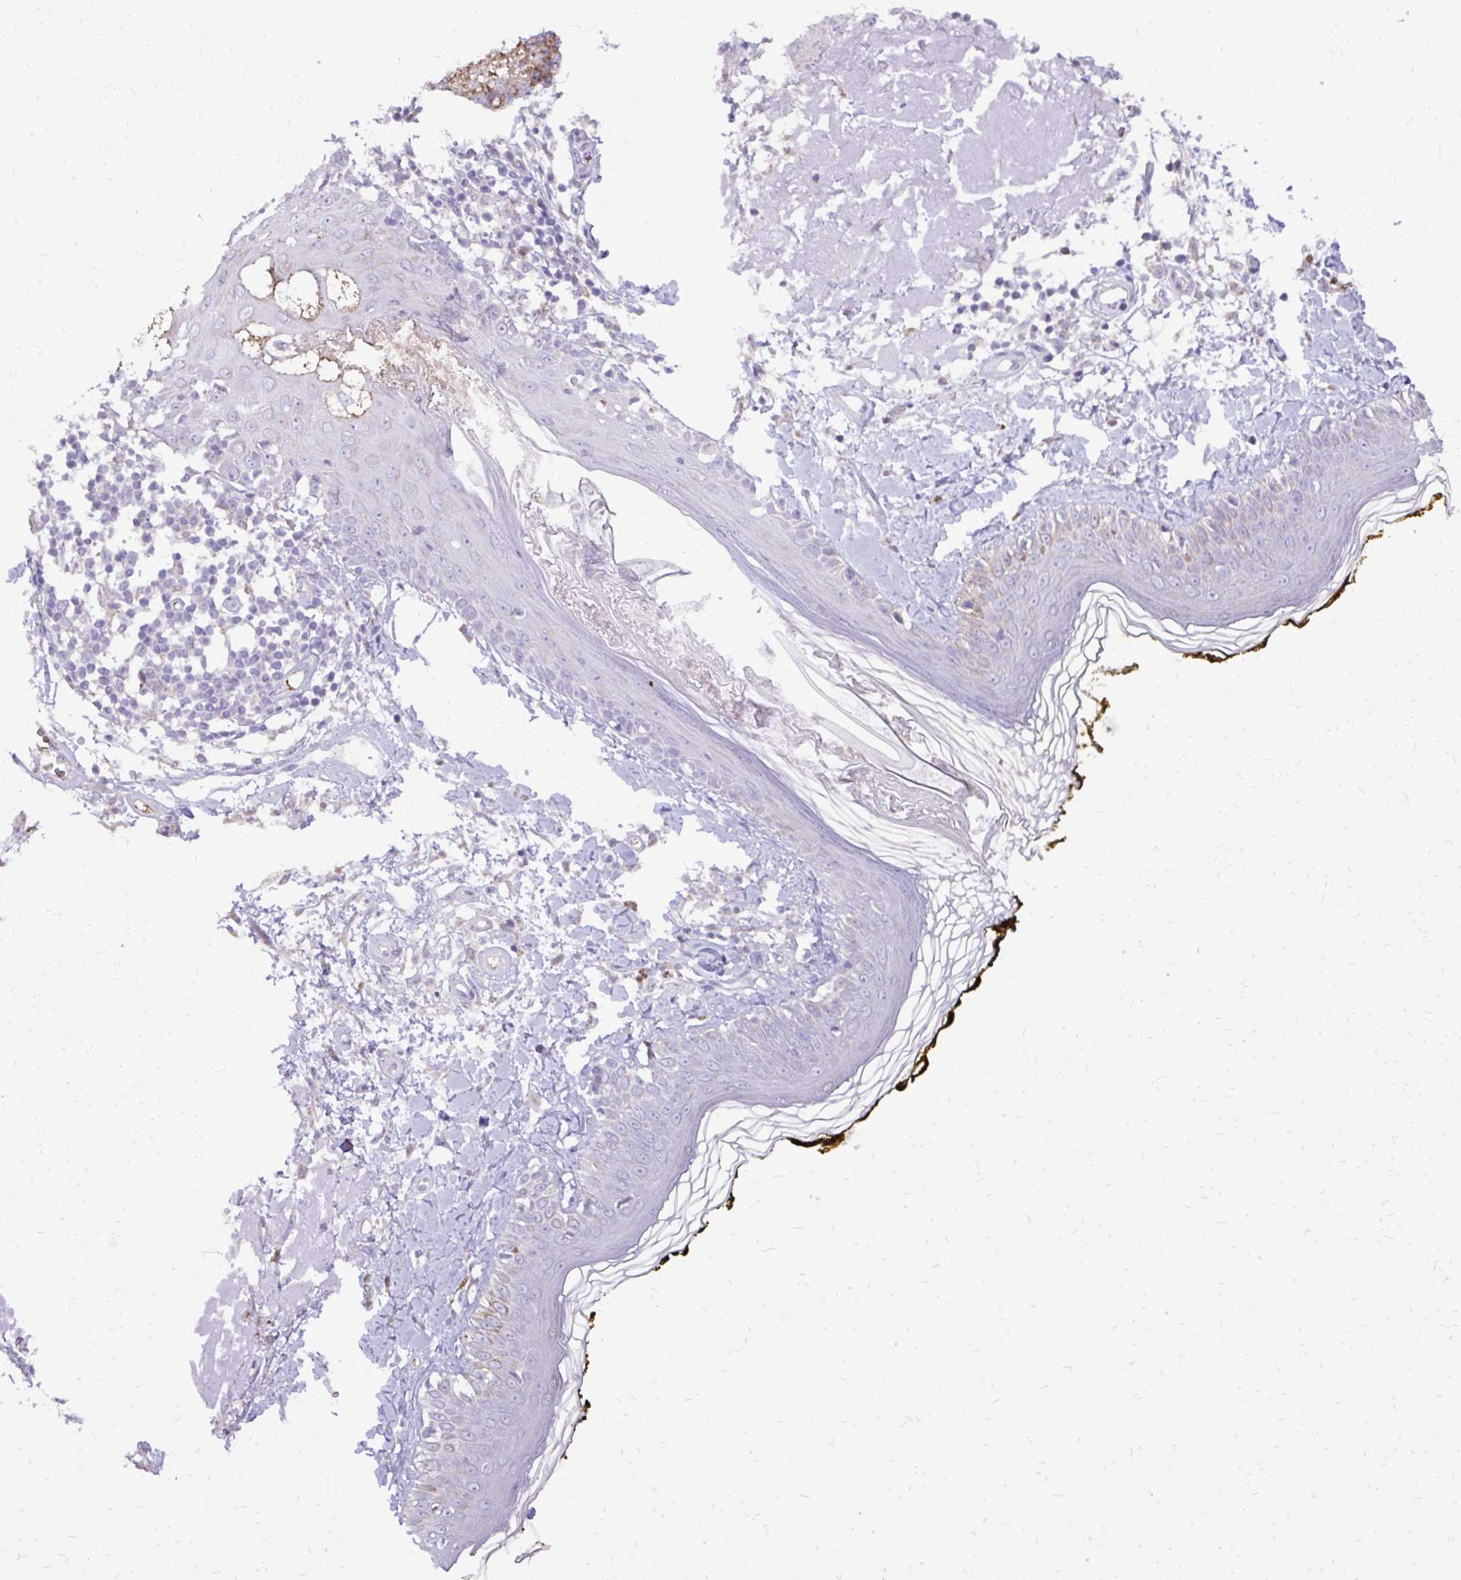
{"staining": {"intensity": "negative", "quantity": "none", "location": "none"}, "tissue": "skin", "cell_type": "Fibroblasts", "image_type": "normal", "snomed": [{"axis": "morphology", "description": "Normal tissue, NOS"}, {"axis": "topography", "description": "Skin"}], "caption": "Immunohistochemistry (IHC) of normal skin displays no staining in fibroblasts.", "gene": "CAT", "patient": {"sex": "male", "age": 76}}